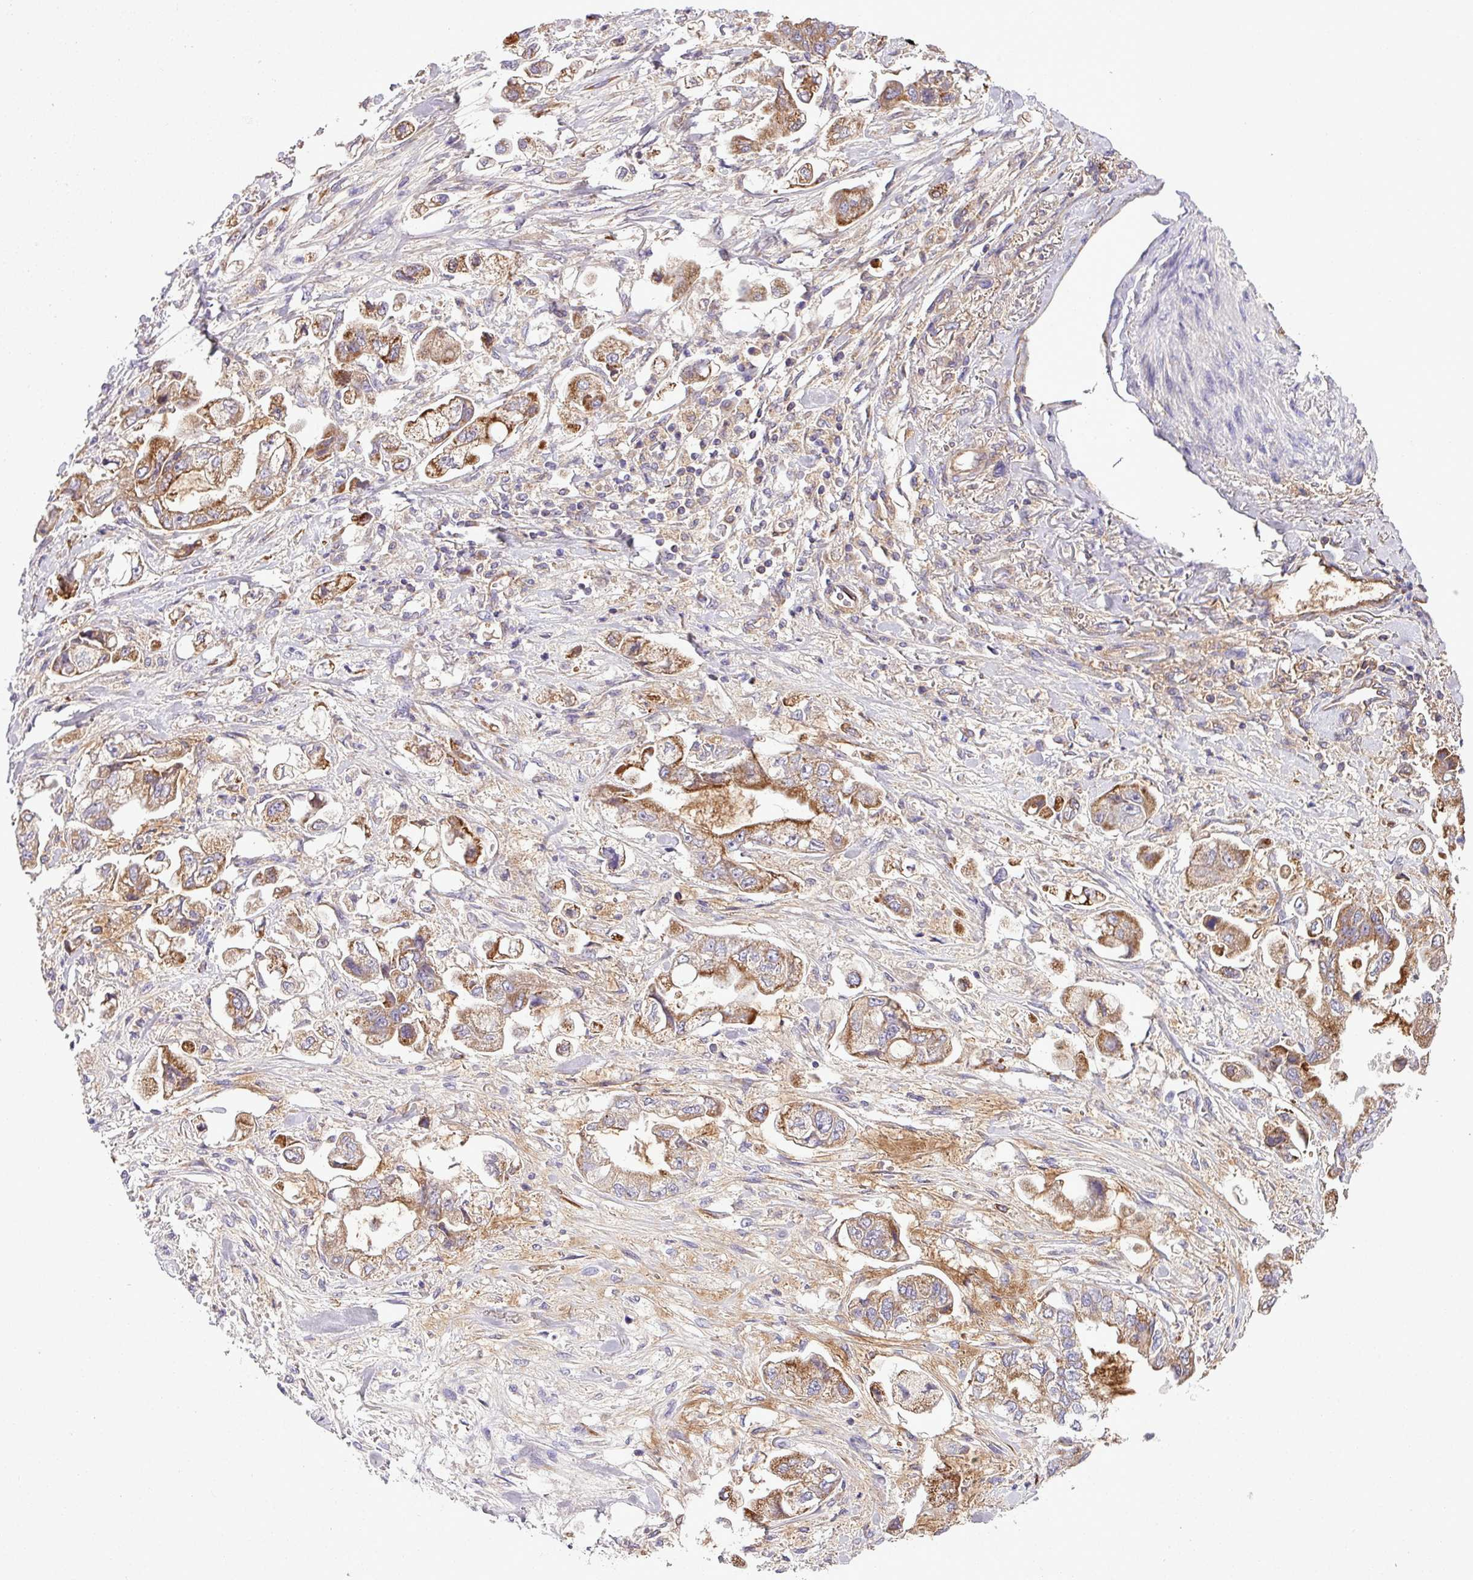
{"staining": {"intensity": "moderate", "quantity": ">75%", "location": "cytoplasmic/membranous"}, "tissue": "stomach cancer", "cell_type": "Tumor cells", "image_type": "cancer", "snomed": [{"axis": "morphology", "description": "Adenocarcinoma, NOS"}, {"axis": "topography", "description": "Stomach"}], "caption": "DAB immunohistochemical staining of adenocarcinoma (stomach) displays moderate cytoplasmic/membranous protein staining in about >75% of tumor cells.", "gene": "CWH43", "patient": {"sex": "male", "age": 62}}